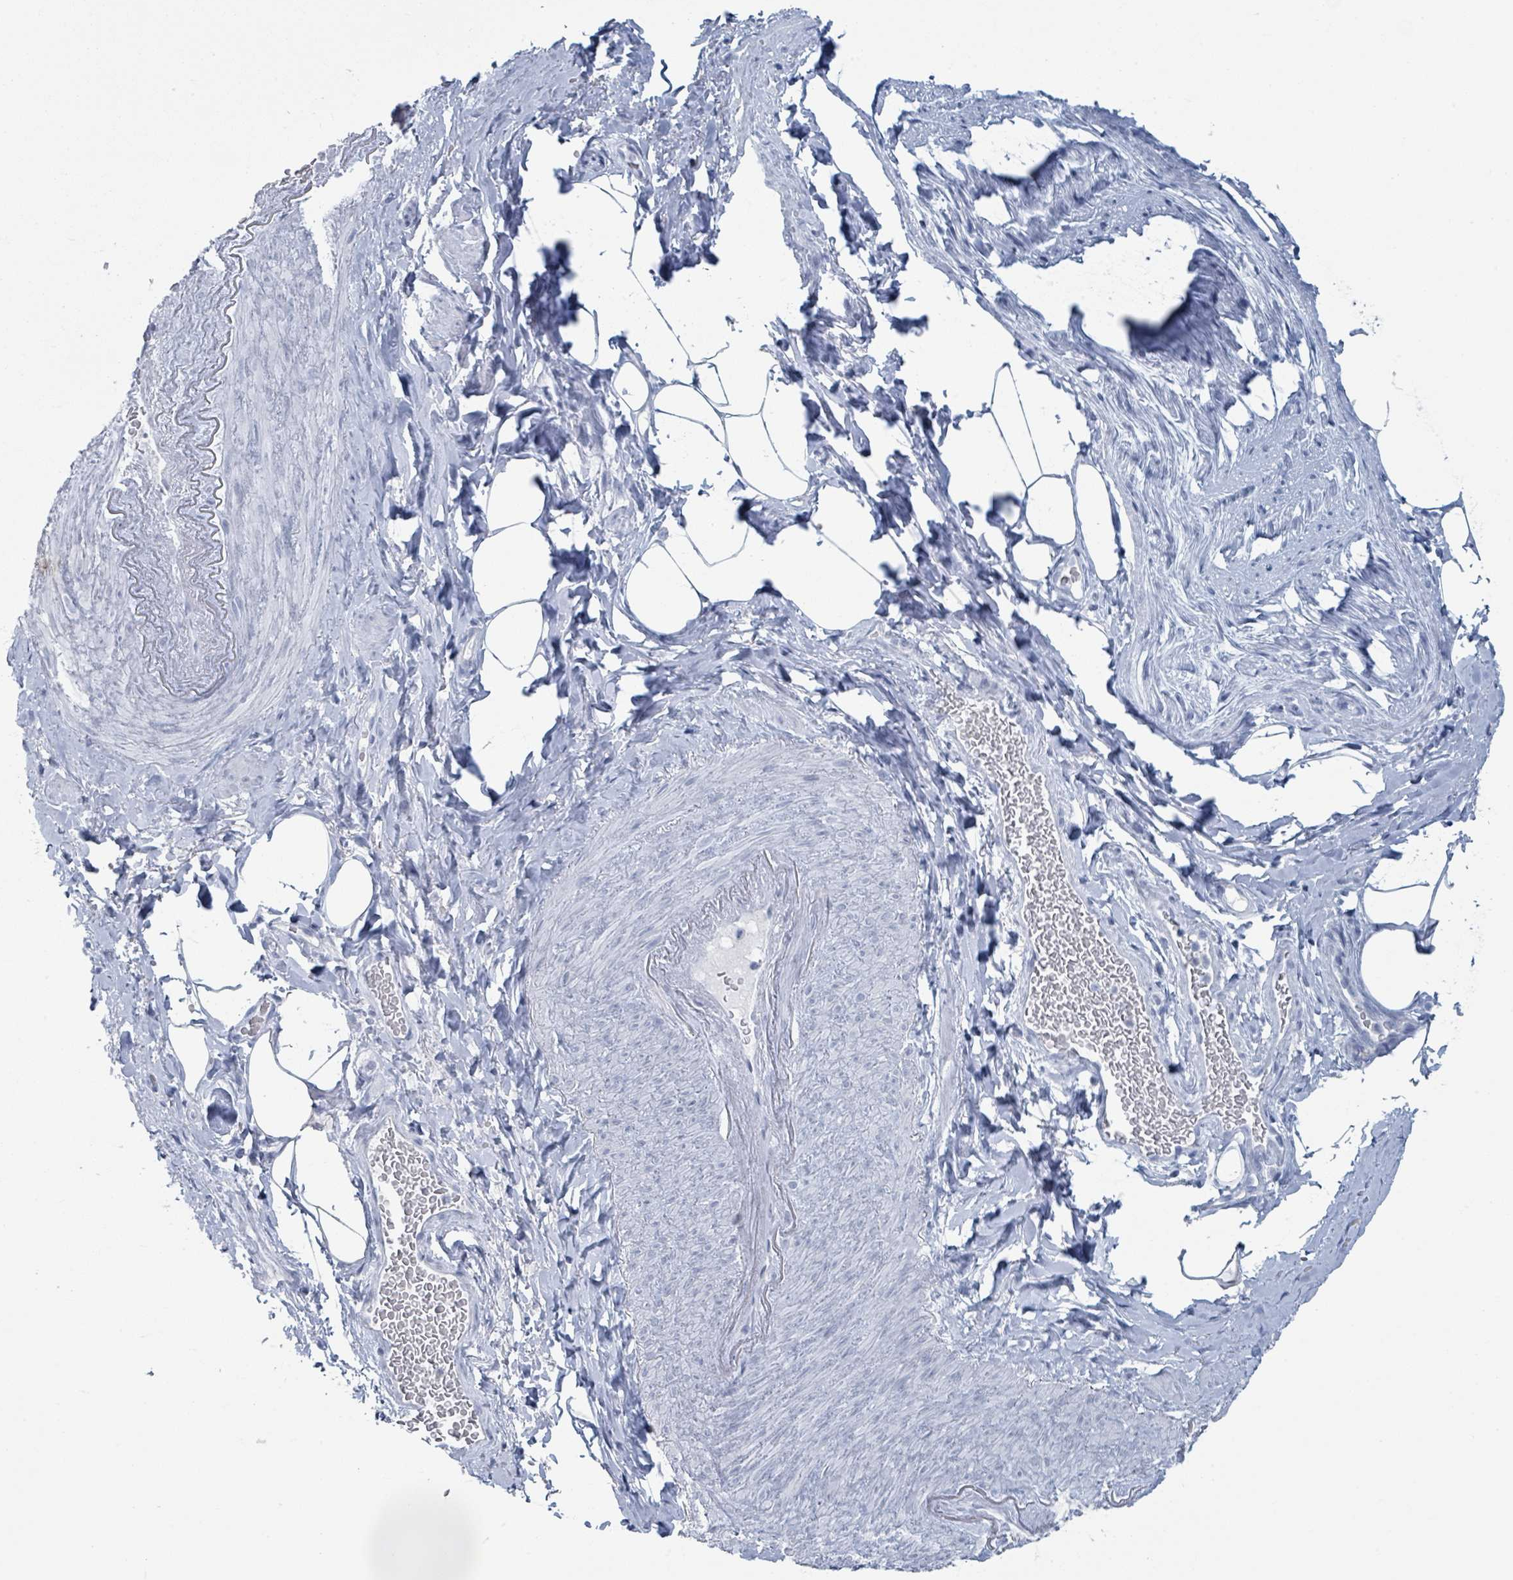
{"staining": {"intensity": "negative", "quantity": "none", "location": "none"}, "tissue": "smooth muscle", "cell_type": "Smooth muscle cells", "image_type": "normal", "snomed": [{"axis": "morphology", "description": "Normal tissue, NOS"}, {"axis": "topography", "description": "Smooth muscle"}, {"axis": "topography", "description": "Peripheral nerve tissue"}], "caption": "DAB (3,3'-diaminobenzidine) immunohistochemical staining of normal smooth muscle reveals no significant positivity in smooth muscle cells. (Stains: DAB immunohistochemistry with hematoxylin counter stain, Microscopy: brightfield microscopy at high magnification).", "gene": "GPR15LG", "patient": {"sex": "male", "age": 69}}